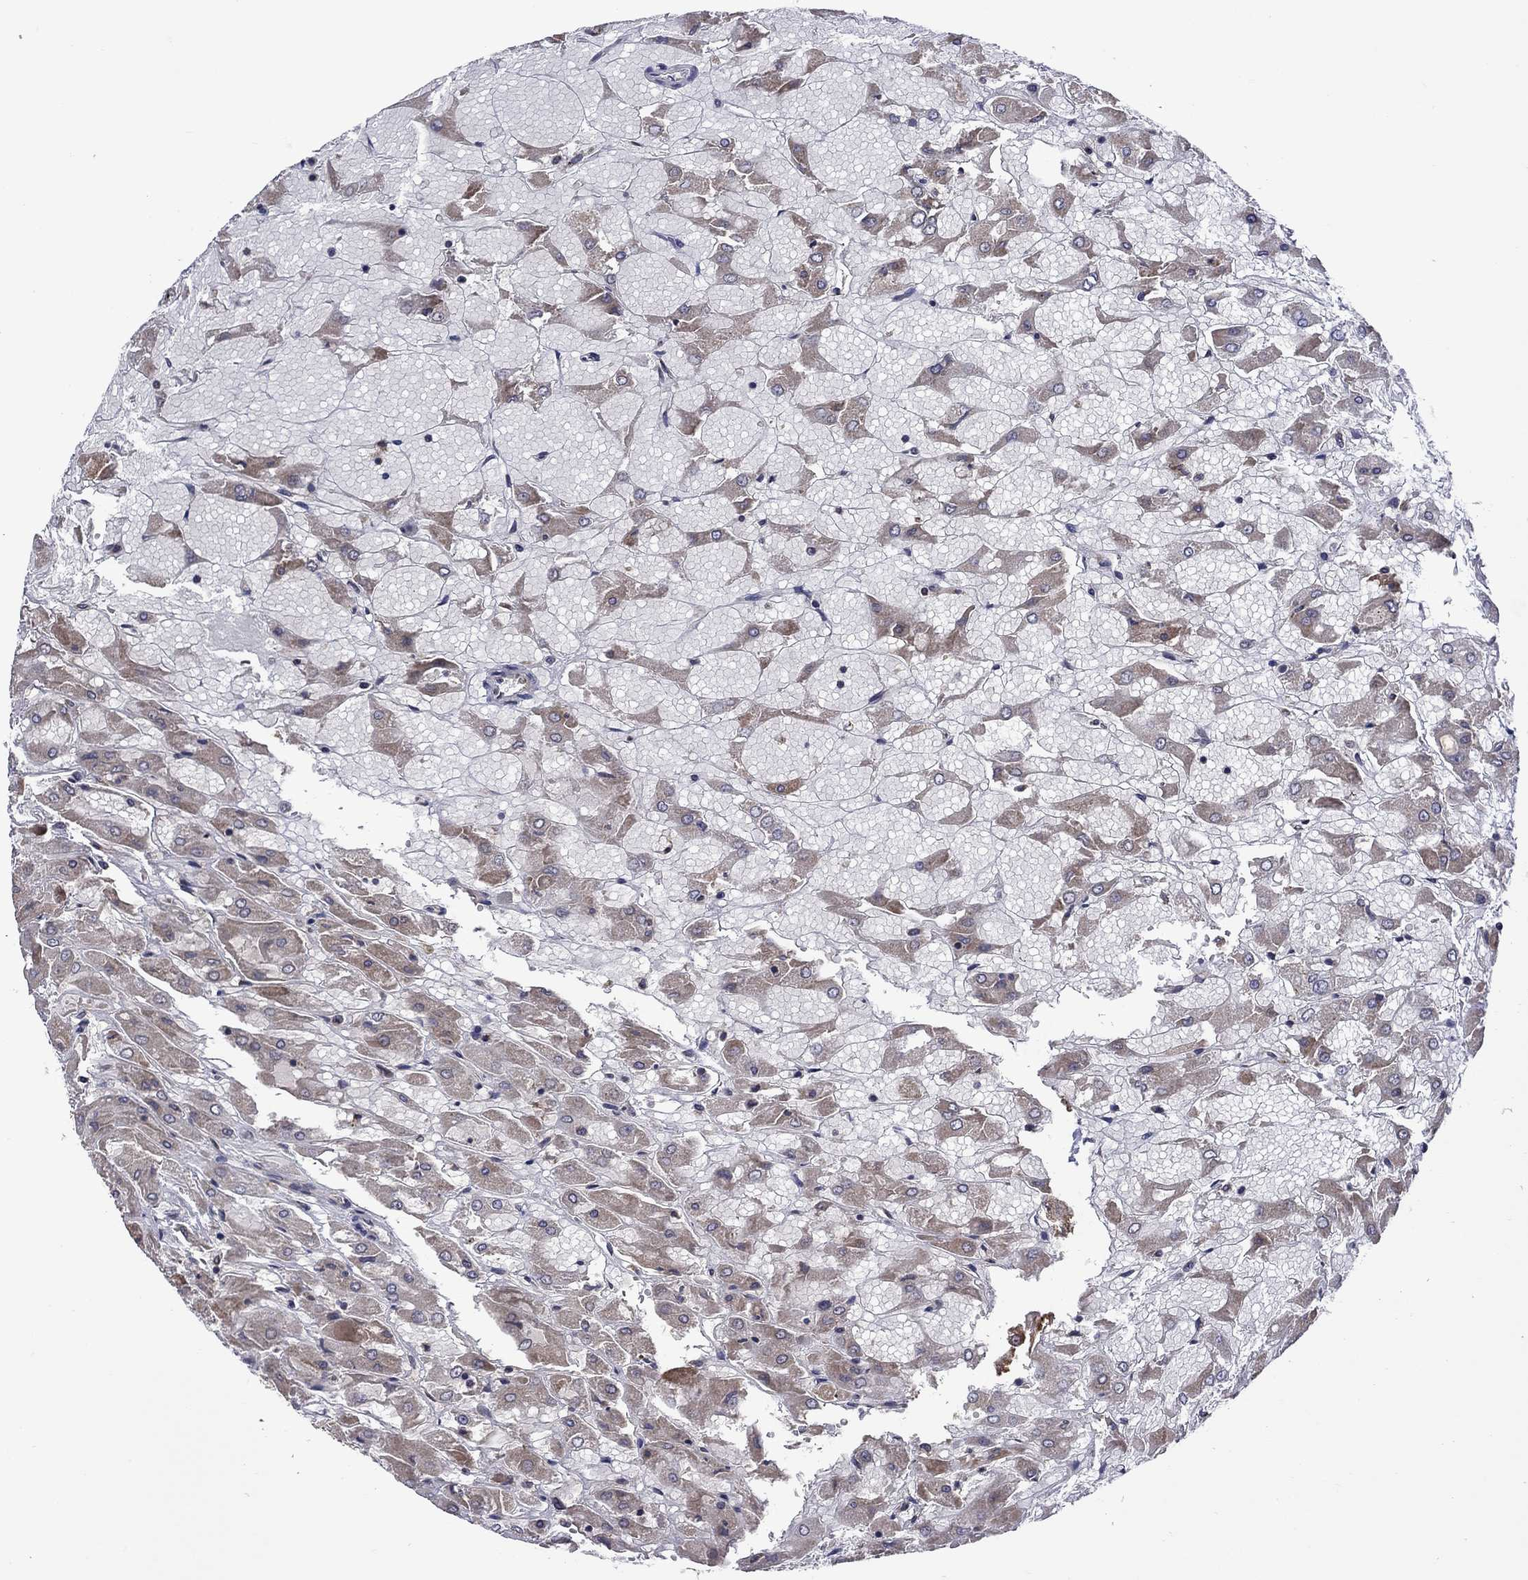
{"staining": {"intensity": "moderate", "quantity": ">75%", "location": "cytoplasmic/membranous"}, "tissue": "renal cancer", "cell_type": "Tumor cells", "image_type": "cancer", "snomed": [{"axis": "morphology", "description": "Adenocarcinoma, NOS"}, {"axis": "topography", "description": "Kidney"}], "caption": "IHC staining of renal cancer, which reveals medium levels of moderate cytoplasmic/membranous staining in about >75% of tumor cells indicating moderate cytoplasmic/membranous protein expression. The staining was performed using DAB (3,3'-diaminobenzidine) (brown) for protein detection and nuclei were counterstained in hematoxylin (blue).", "gene": "NDUFB1", "patient": {"sex": "male", "age": 72}}